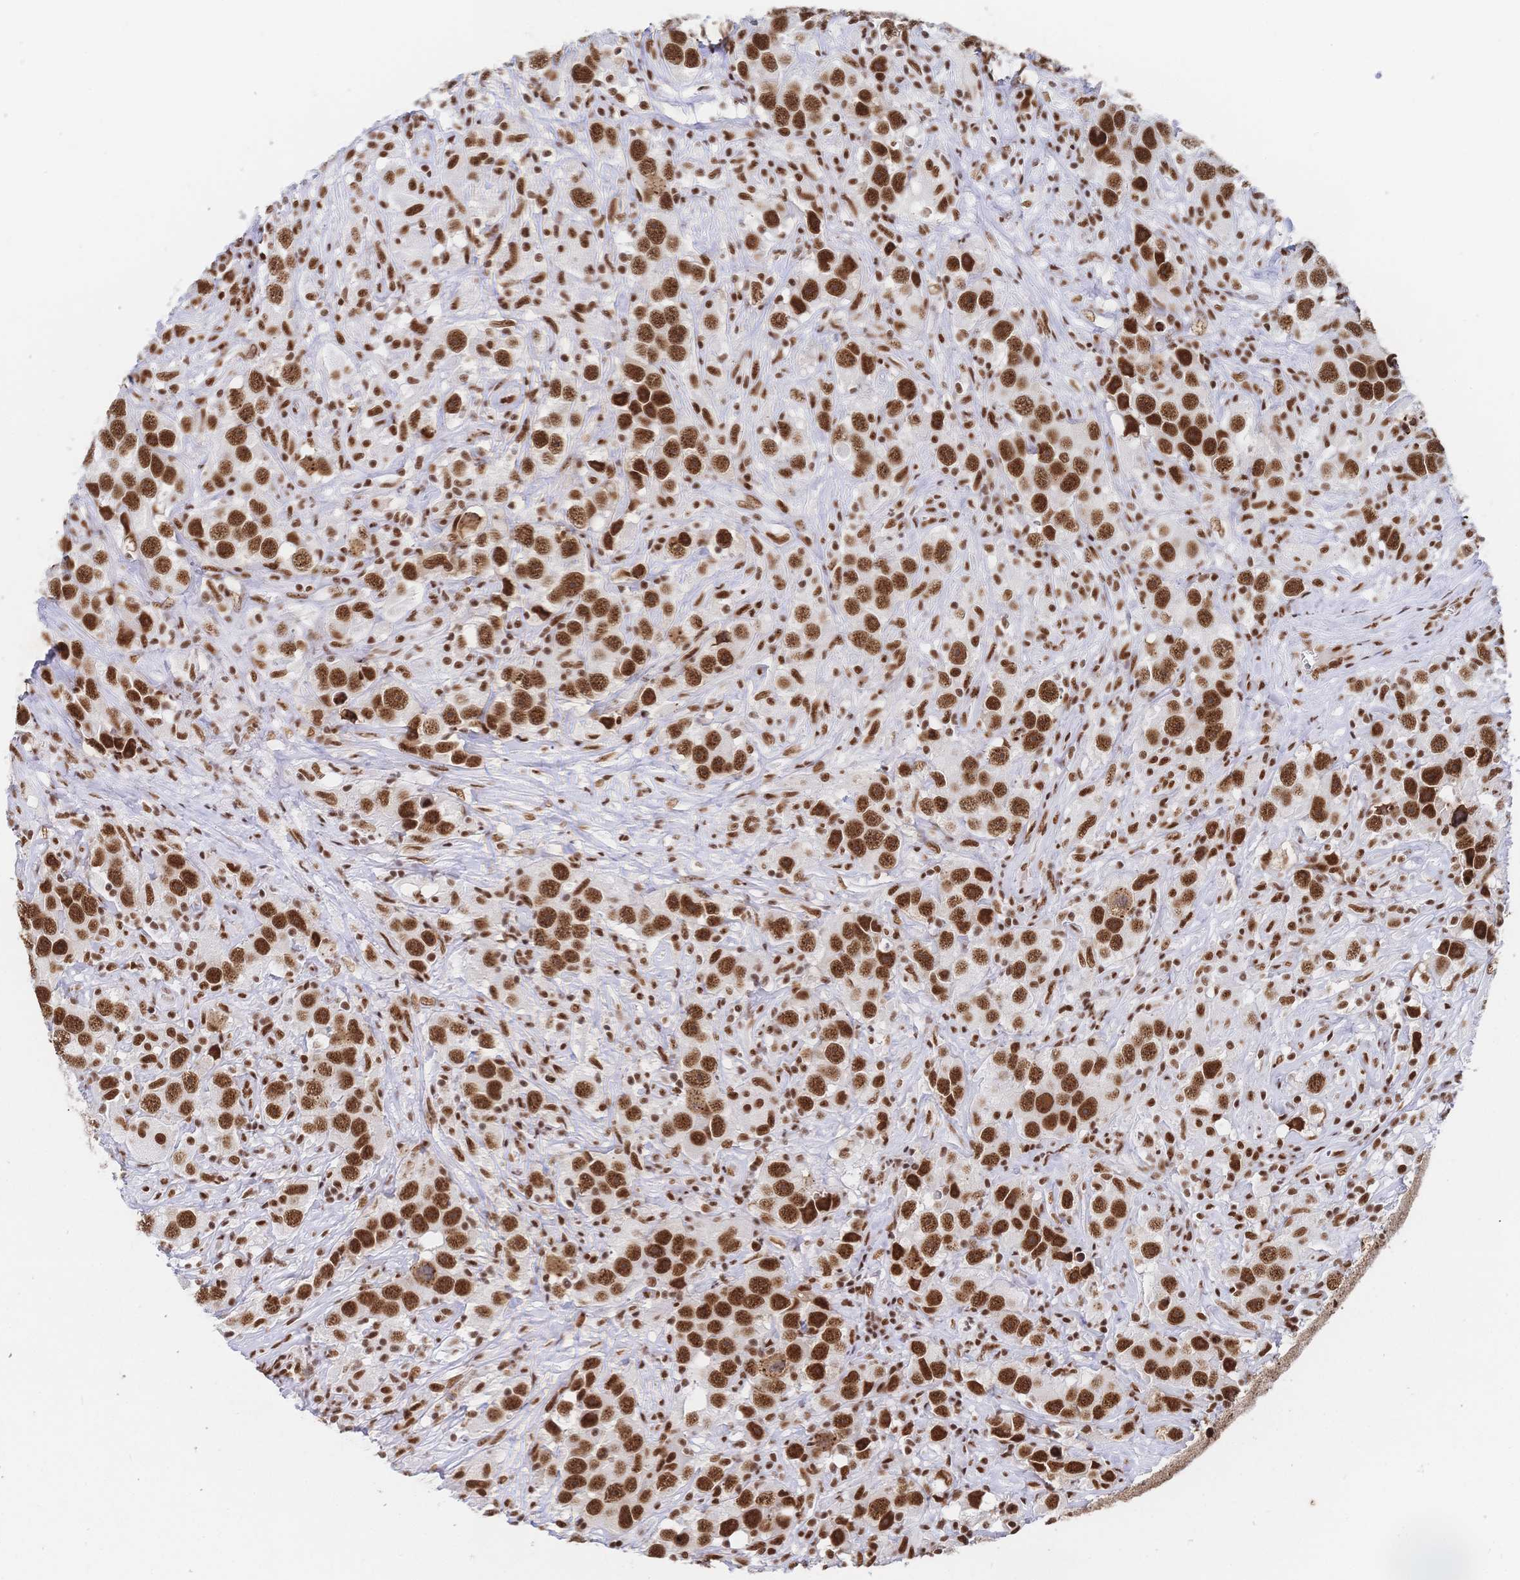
{"staining": {"intensity": "strong", "quantity": ">75%", "location": "nuclear"}, "tissue": "testis cancer", "cell_type": "Tumor cells", "image_type": "cancer", "snomed": [{"axis": "morphology", "description": "Seminoma, NOS"}, {"axis": "topography", "description": "Testis"}], "caption": "IHC image of testis seminoma stained for a protein (brown), which demonstrates high levels of strong nuclear expression in about >75% of tumor cells.", "gene": "SRSF1", "patient": {"sex": "male", "age": 49}}